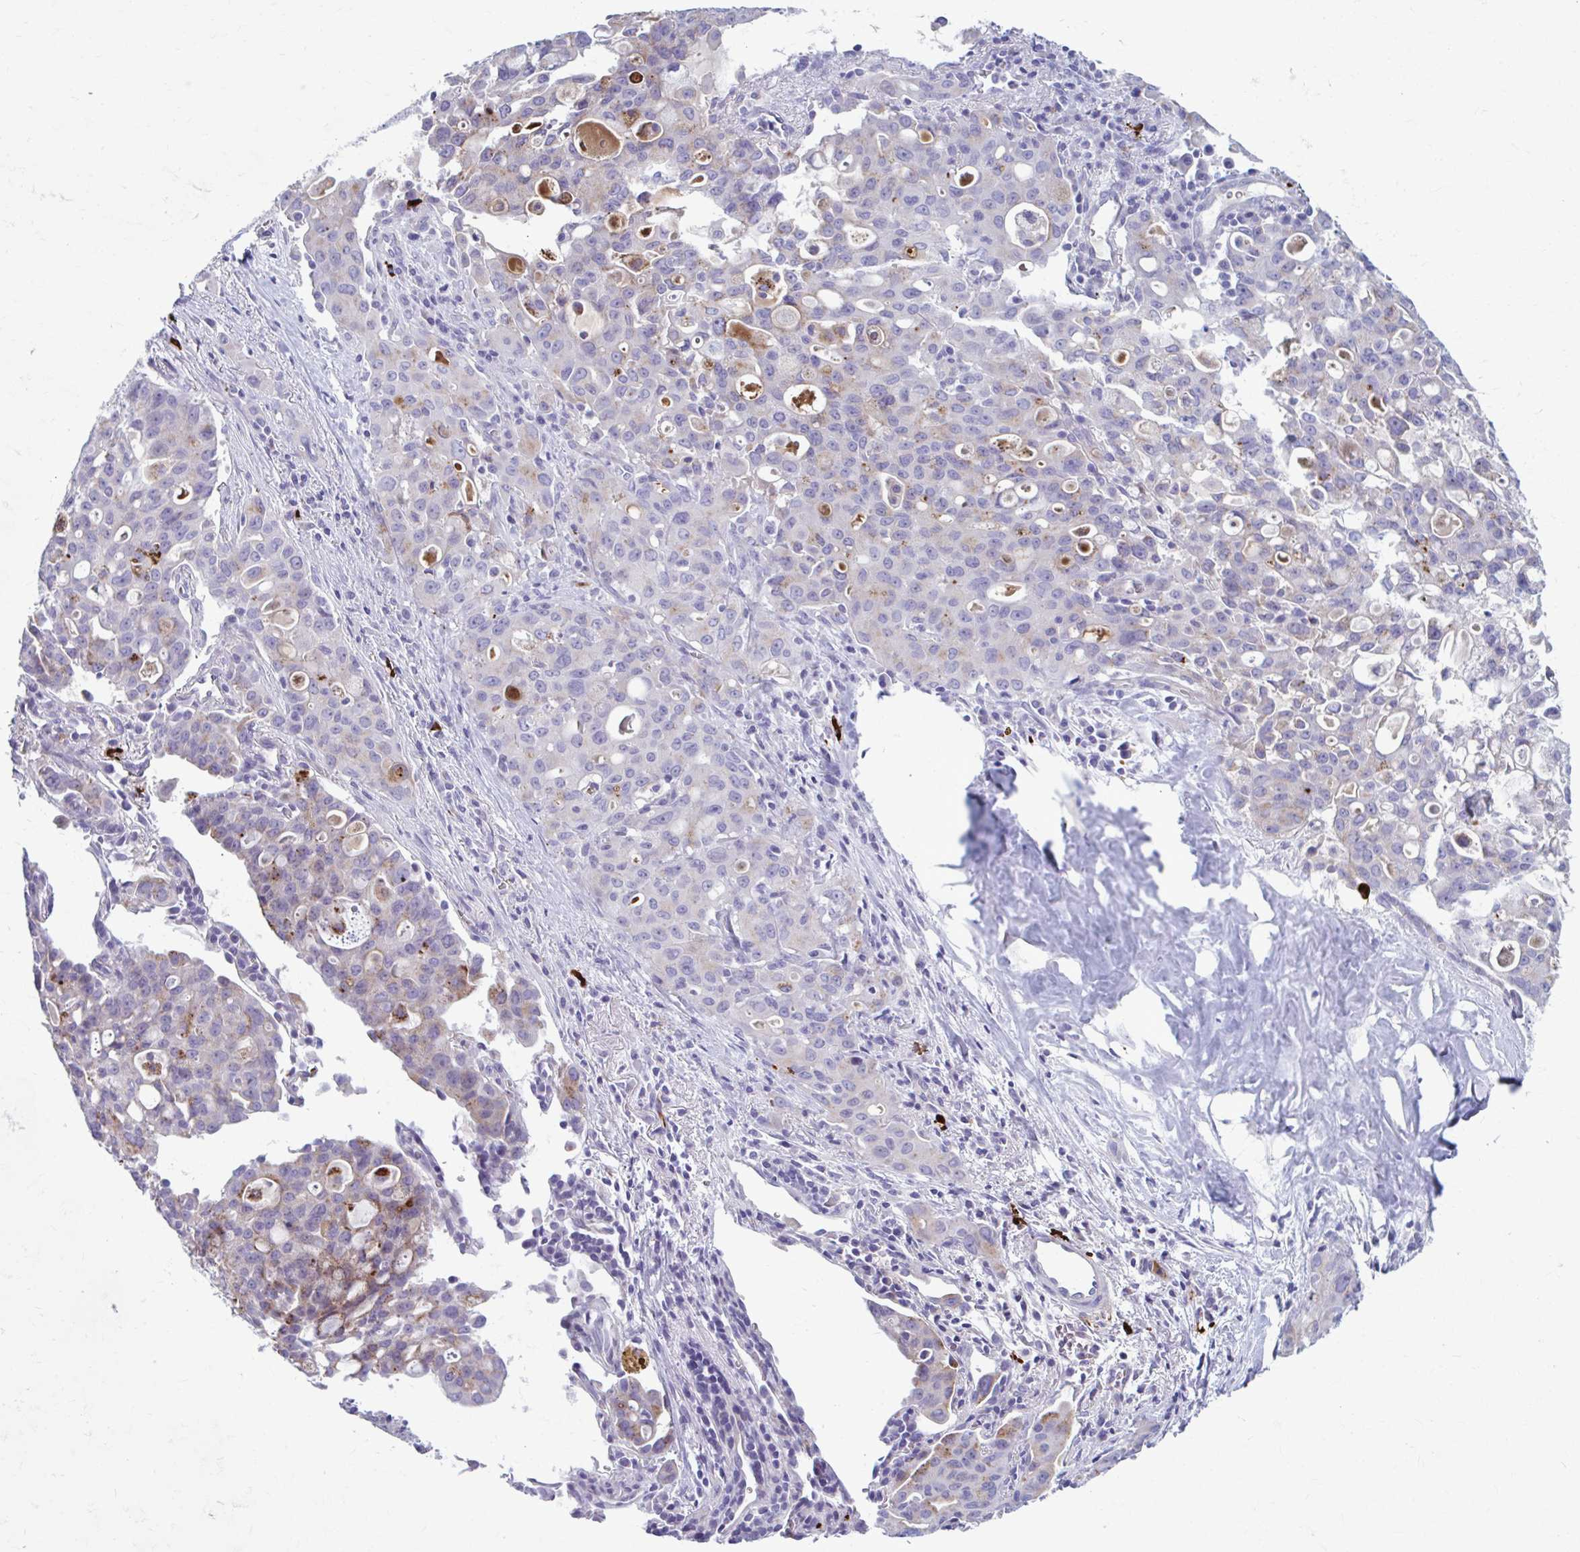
{"staining": {"intensity": "moderate", "quantity": "<25%", "location": "cytoplasmic/membranous"}, "tissue": "lung cancer", "cell_type": "Tumor cells", "image_type": "cancer", "snomed": [{"axis": "morphology", "description": "Adenocarcinoma, NOS"}, {"axis": "topography", "description": "Lung"}], "caption": "Human lung cancer (adenocarcinoma) stained with a brown dye exhibits moderate cytoplasmic/membranous positive expression in about <25% of tumor cells.", "gene": "C12orf71", "patient": {"sex": "female", "age": 44}}